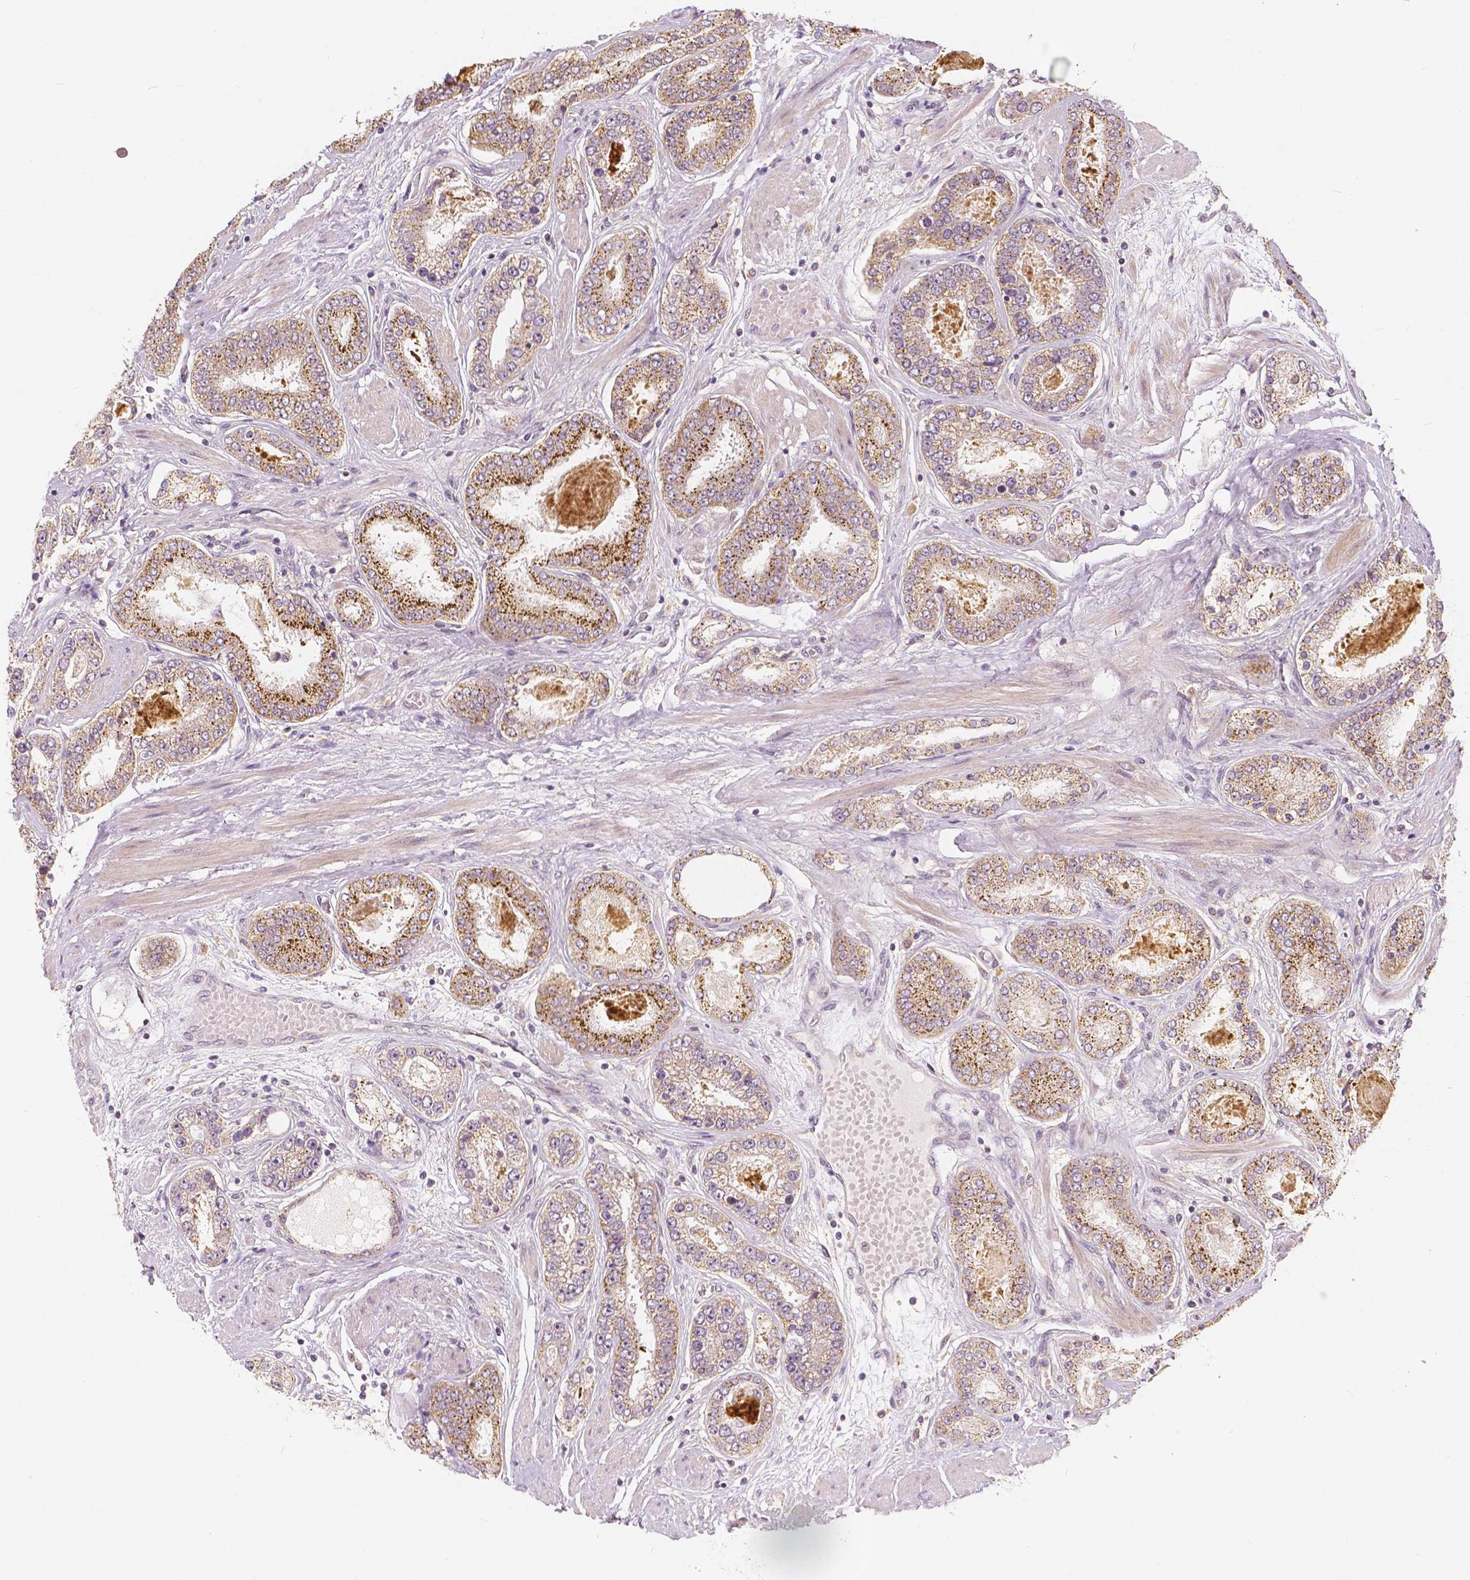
{"staining": {"intensity": "moderate", "quantity": "25%-75%", "location": "cytoplasmic/membranous"}, "tissue": "prostate cancer", "cell_type": "Tumor cells", "image_type": "cancer", "snomed": [{"axis": "morphology", "description": "Adenocarcinoma, High grade"}, {"axis": "topography", "description": "Prostate"}], "caption": "Prostate adenocarcinoma (high-grade) stained with a brown dye displays moderate cytoplasmic/membranous positive staining in approximately 25%-75% of tumor cells.", "gene": "SNX12", "patient": {"sex": "male", "age": 63}}